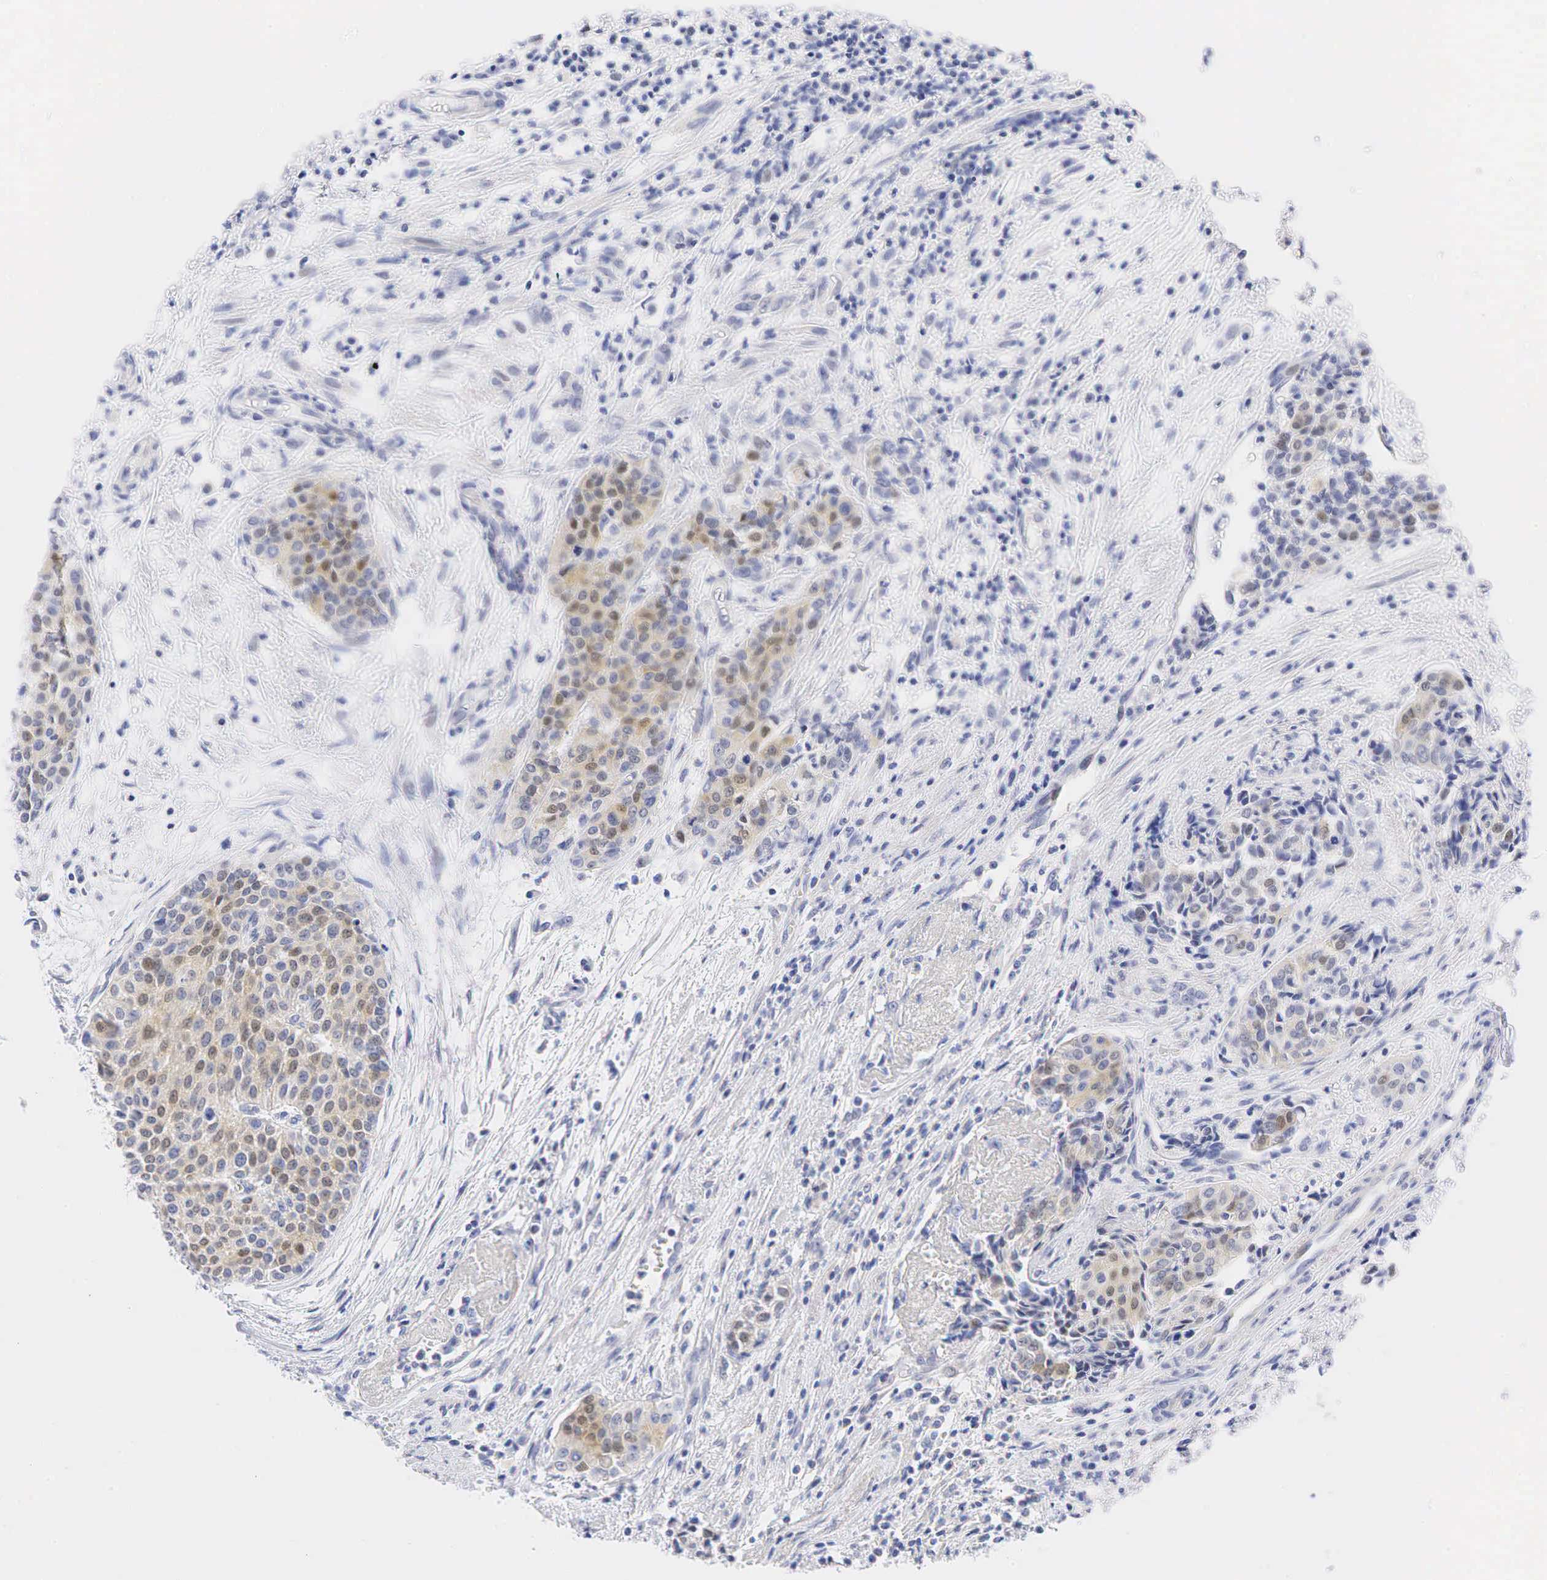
{"staining": {"intensity": "moderate", "quantity": "25%-75%", "location": "cytoplasmic/membranous,nuclear"}, "tissue": "urothelial cancer", "cell_type": "Tumor cells", "image_type": "cancer", "snomed": [{"axis": "morphology", "description": "Urothelial carcinoma, Low grade"}, {"axis": "topography", "description": "Urinary bladder"}], "caption": "Protein staining of urothelial cancer tissue demonstrates moderate cytoplasmic/membranous and nuclear staining in approximately 25%-75% of tumor cells.", "gene": "AR", "patient": {"sex": "female", "age": 73}}